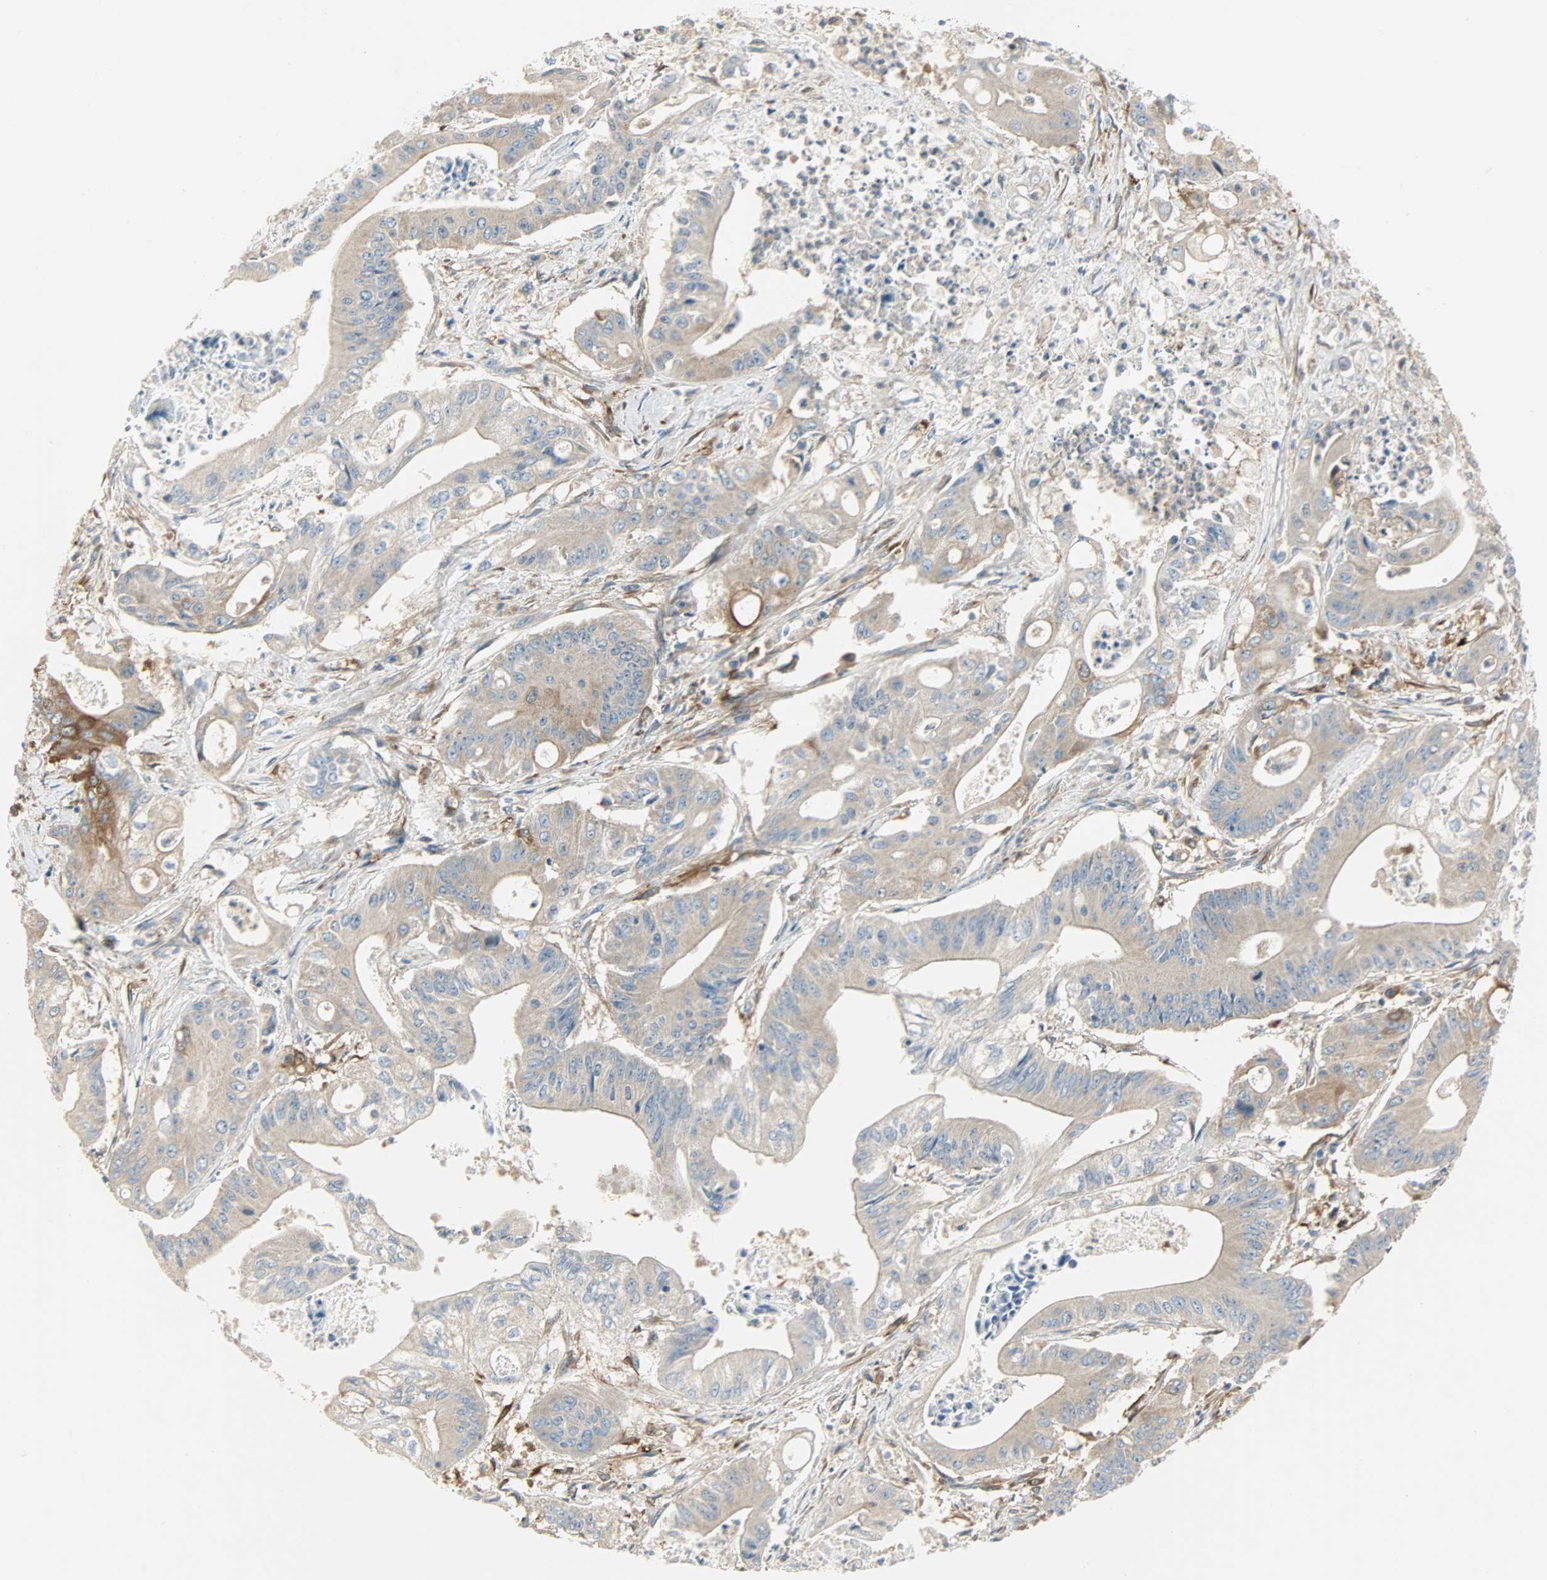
{"staining": {"intensity": "moderate", "quantity": ">75%", "location": "cytoplasmic/membranous"}, "tissue": "pancreatic cancer", "cell_type": "Tumor cells", "image_type": "cancer", "snomed": [{"axis": "morphology", "description": "Normal tissue, NOS"}, {"axis": "topography", "description": "Lymph node"}], "caption": "Tumor cells display medium levels of moderate cytoplasmic/membranous positivity in about >75% of cells in pancreatic cancer.", "gene": "WARS1", "patient": {"sex": "male", "age": 62}}